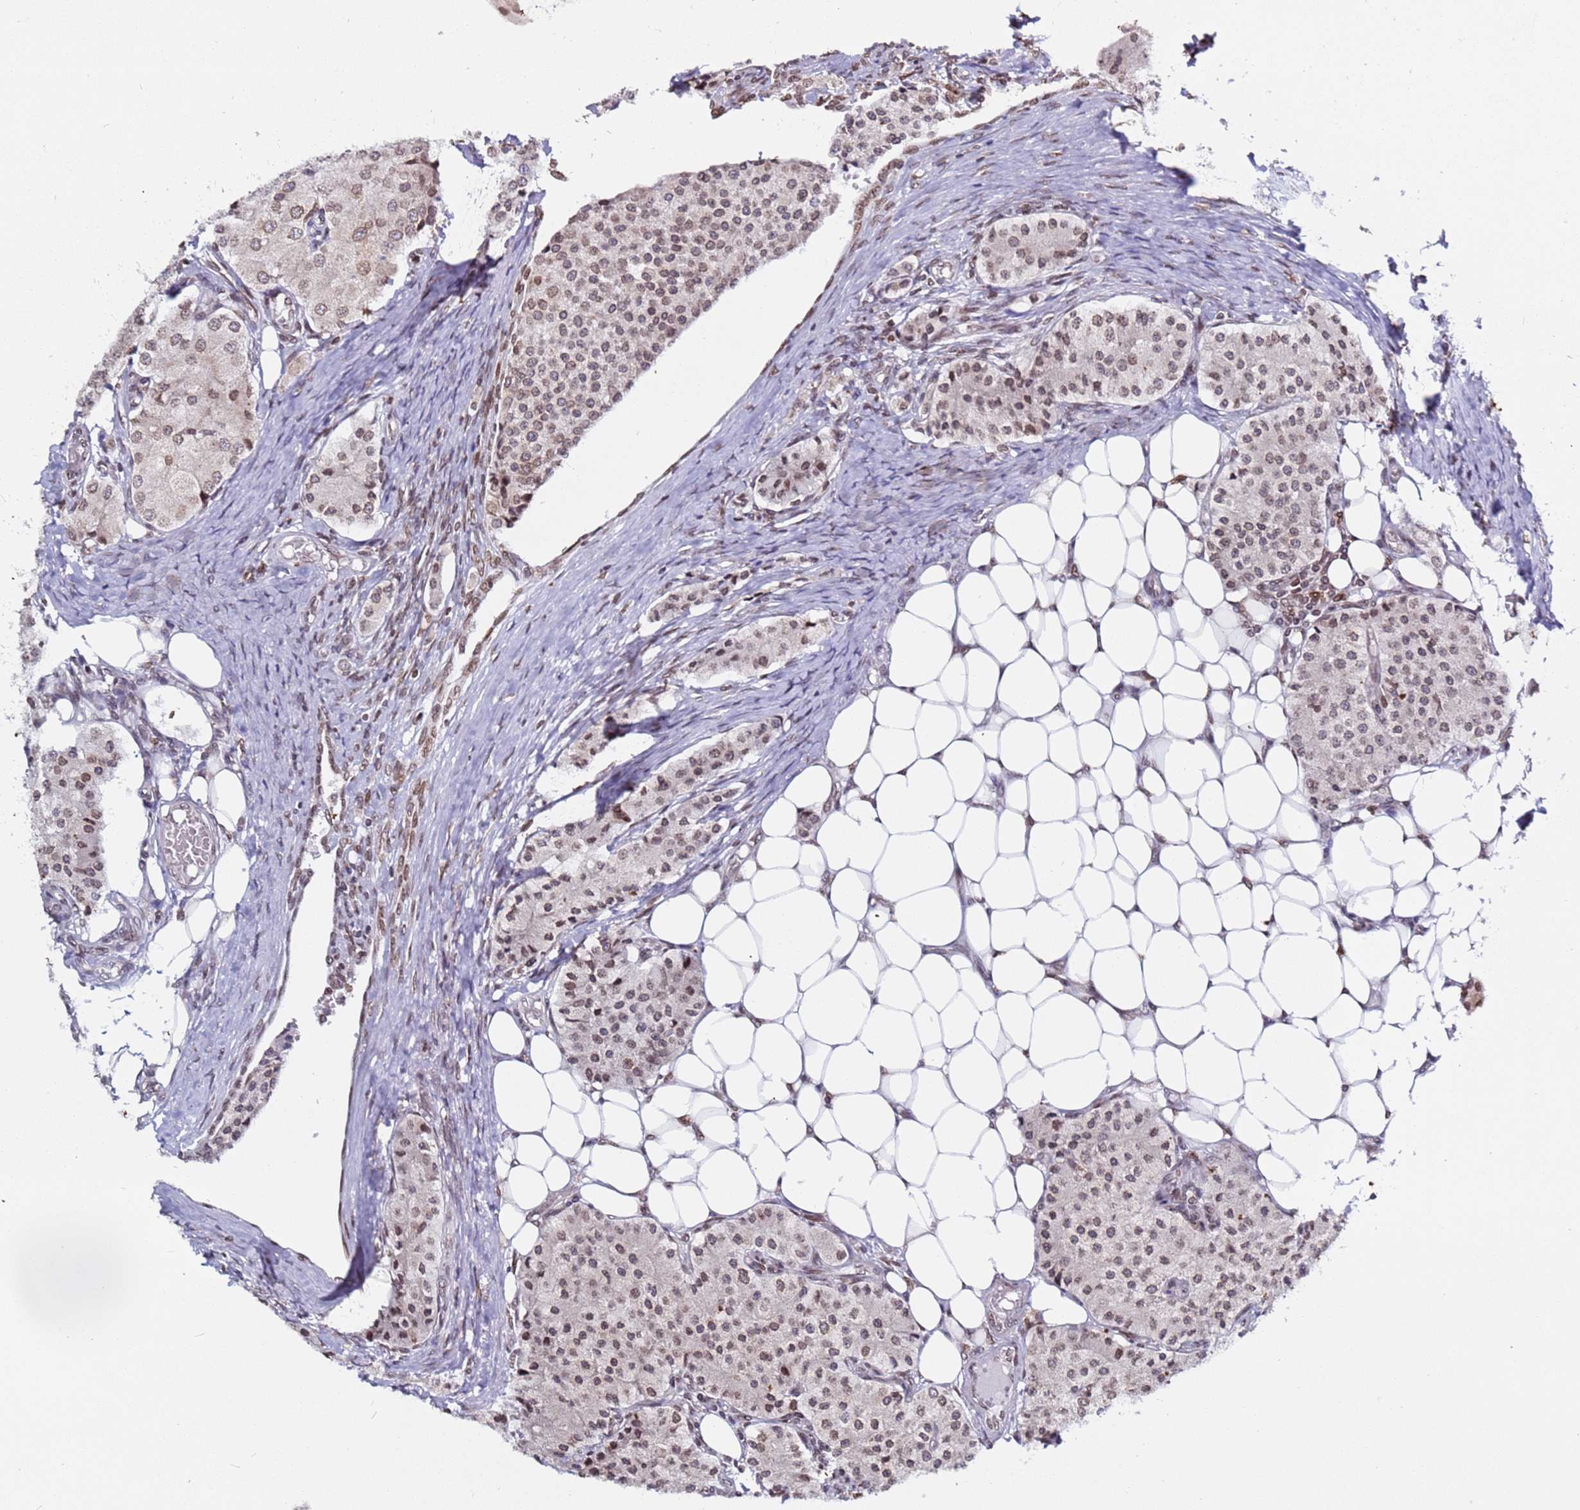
{"staining": {"intensity": "moderate", "quantity": ">75%", "location": "nuclear"}, "tissue": "carcinoid", "cell_type": "Tumor cells", "image_type": "cancer", "snomed": [{"axis": "morphology", "description": "Carcinoid, malignant, NOS"}, {"axis": "topography", "description": "Colon"}], "caption": "An image of carcinoid (malignant) stained for a protein exhibits moderate nuclear brown staining in tumor cells.", "gene": "TOR1AIP1", "patient": {"sex": "female", "age": 52}}